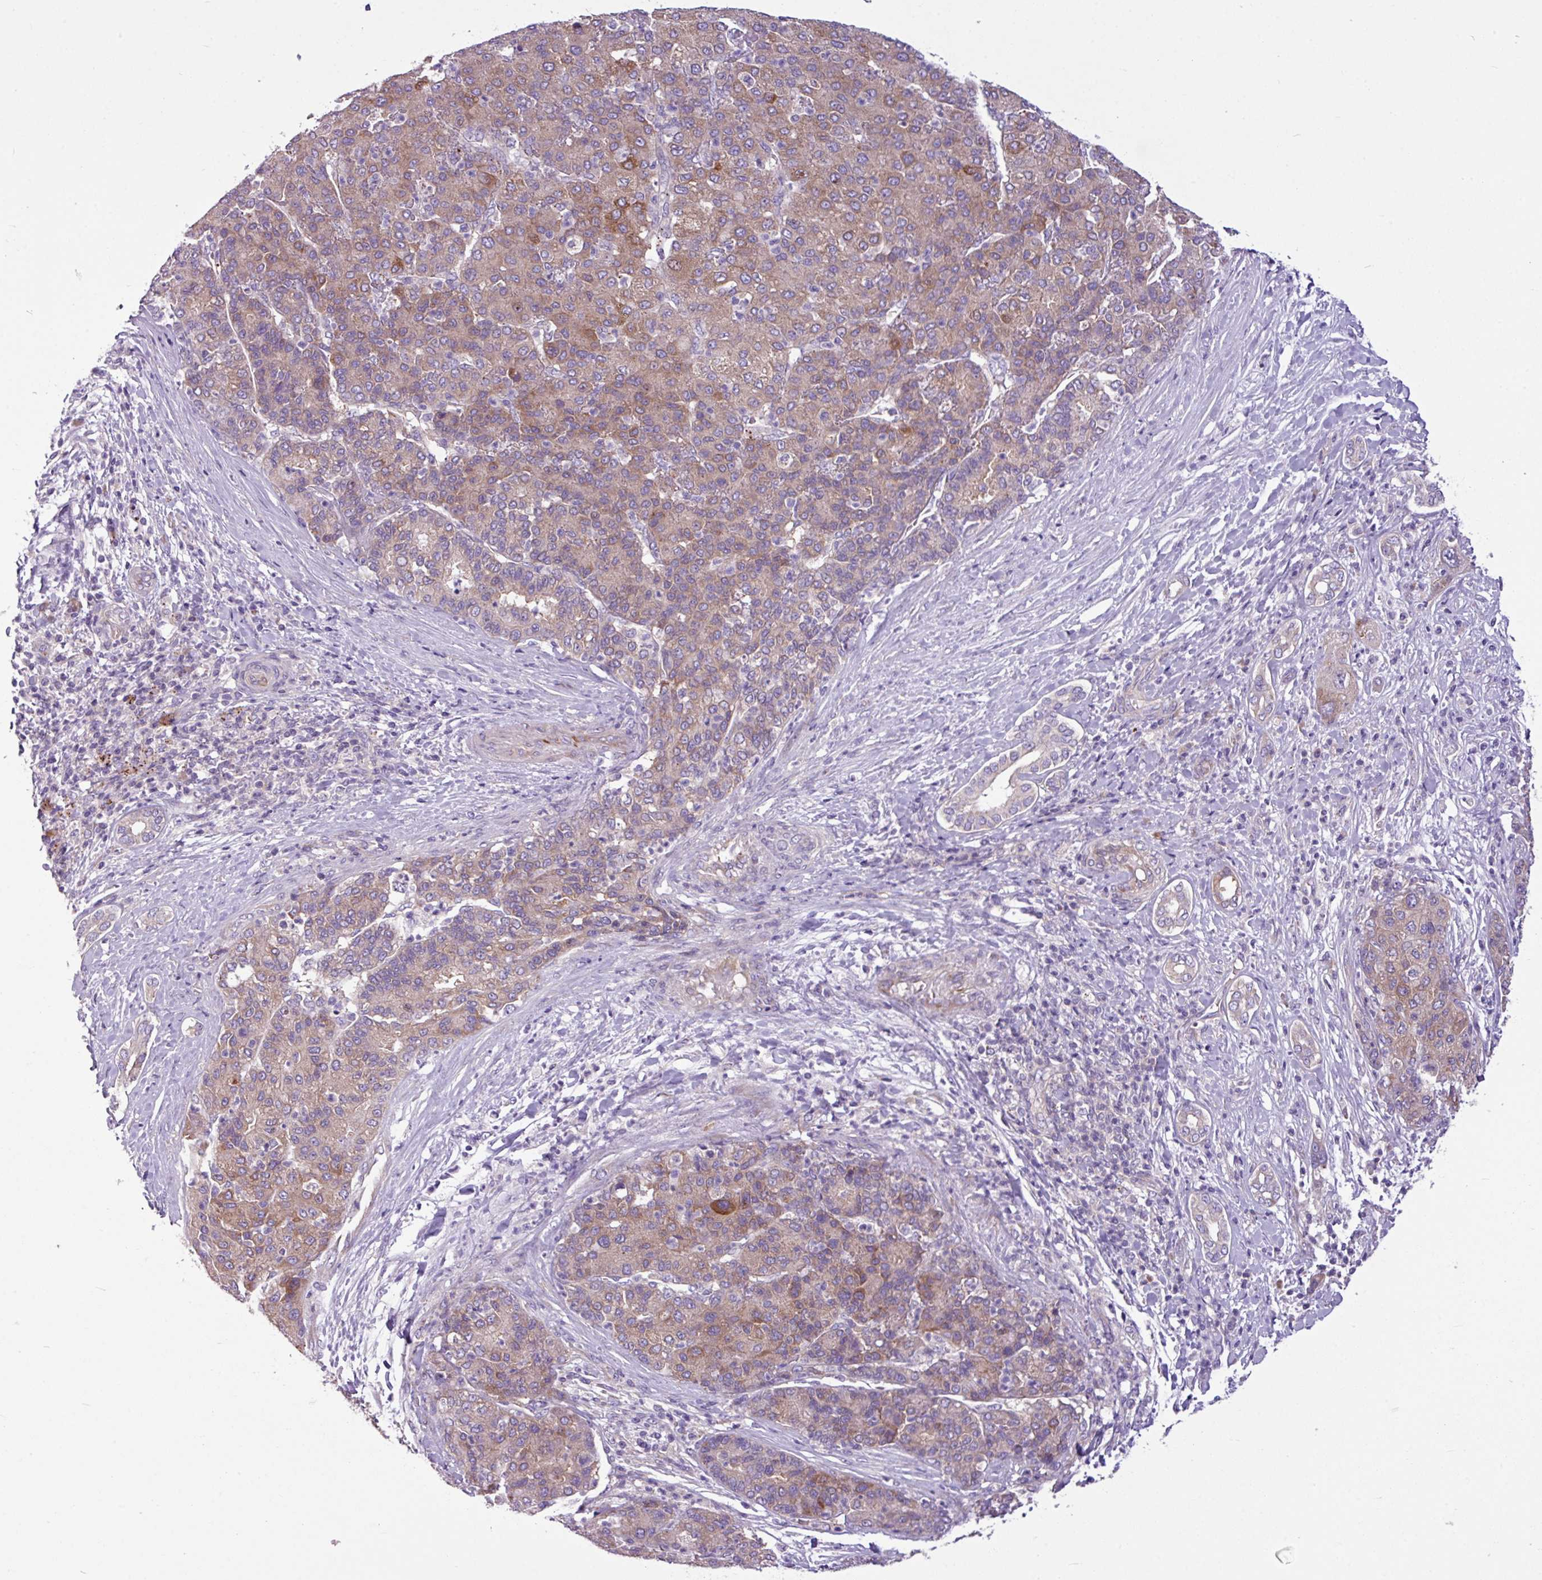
{"staining": {"intensity": "moderate", "quantity": ">75%", "location": "cytoplasmic/membranous"}, "tissue": "liver cancer", "cell_type": "Tumor cells", "image_type": "cancer", "snomed": [{"axis": "morphology", "description": "Carcinoma, Hepatocellular, NOS"}, {"axis": "topography", "description": "Liver"}], "caption": "The histopathology image exhibits immunohistochemical staining of liver cancer (hepatocellular carcinoma). There is moderate cytoplasmic/membranous positivity is identified in approximately >75% of tumor cells. (brown staining indicates protein expression, while blue staining denotes nuclei).", "gene": "MROH2A", "patient": {"sex": "male", "age": 65}}